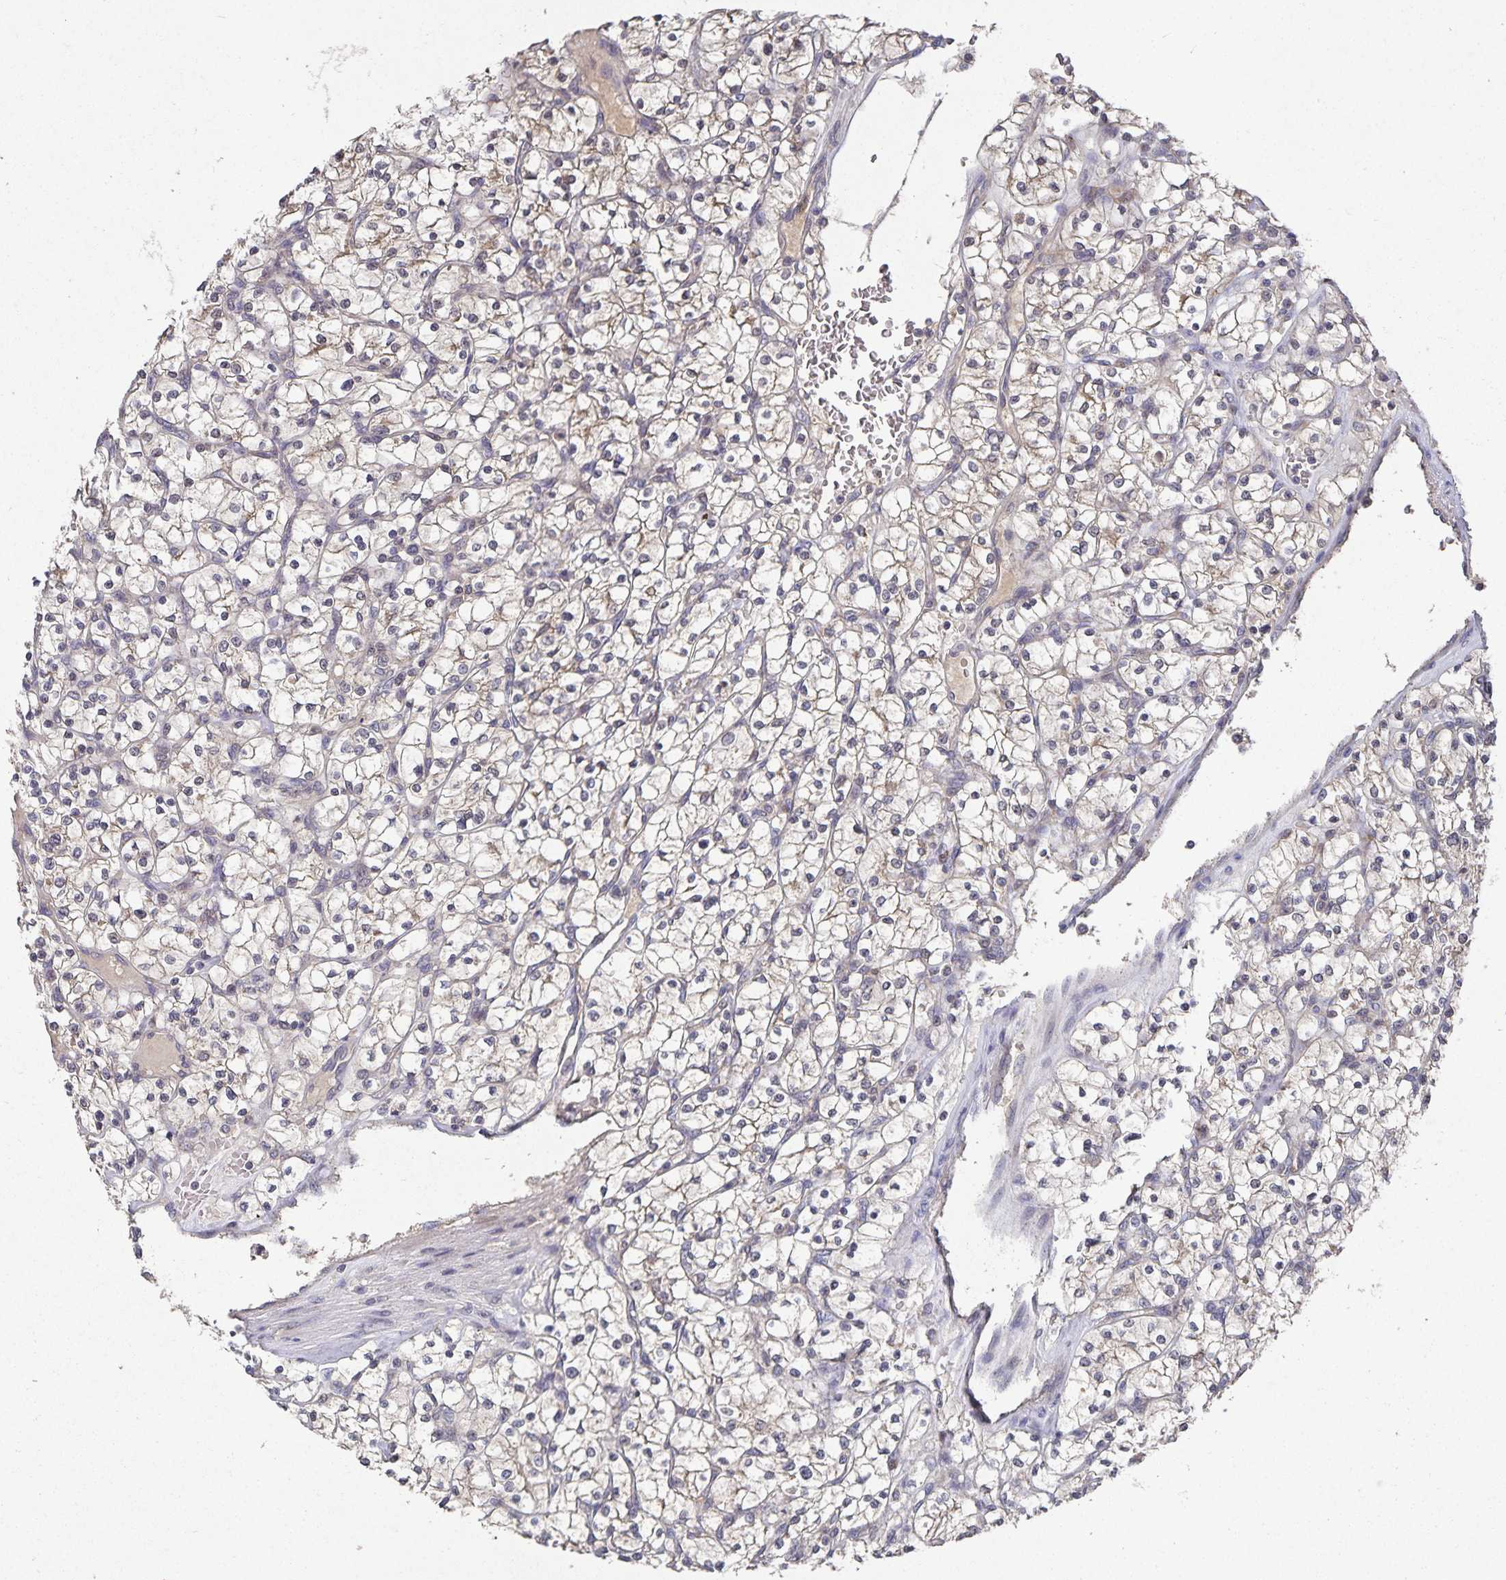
{"staining": {"intensity": "weak", "quantity": "<25%", "location": "cytoplasmic/membranous"}, "tissue": "renal cancer", "cell_type": "Tumor cells", "image_type": "cancer", "snomed": [{"axis": "morphology", "description": "Adenocarcinoma, NOS"}, {"axis": "topography", "description": "Kidney"}], "caption": "The immunohistochemistry (IHC) photomicrograph has no significant staining in tumor cells of adenocarcinoma (renal) tissue. Brightfield microscopy of immunohistochemistry (IHC) stained with DAB (3,3'-diaminobenzidine) (brown) and hematoxylin (blue), captured at high magnification.", "gene": "HEPN1", "patient": {"sex": "female", "age": 64}}